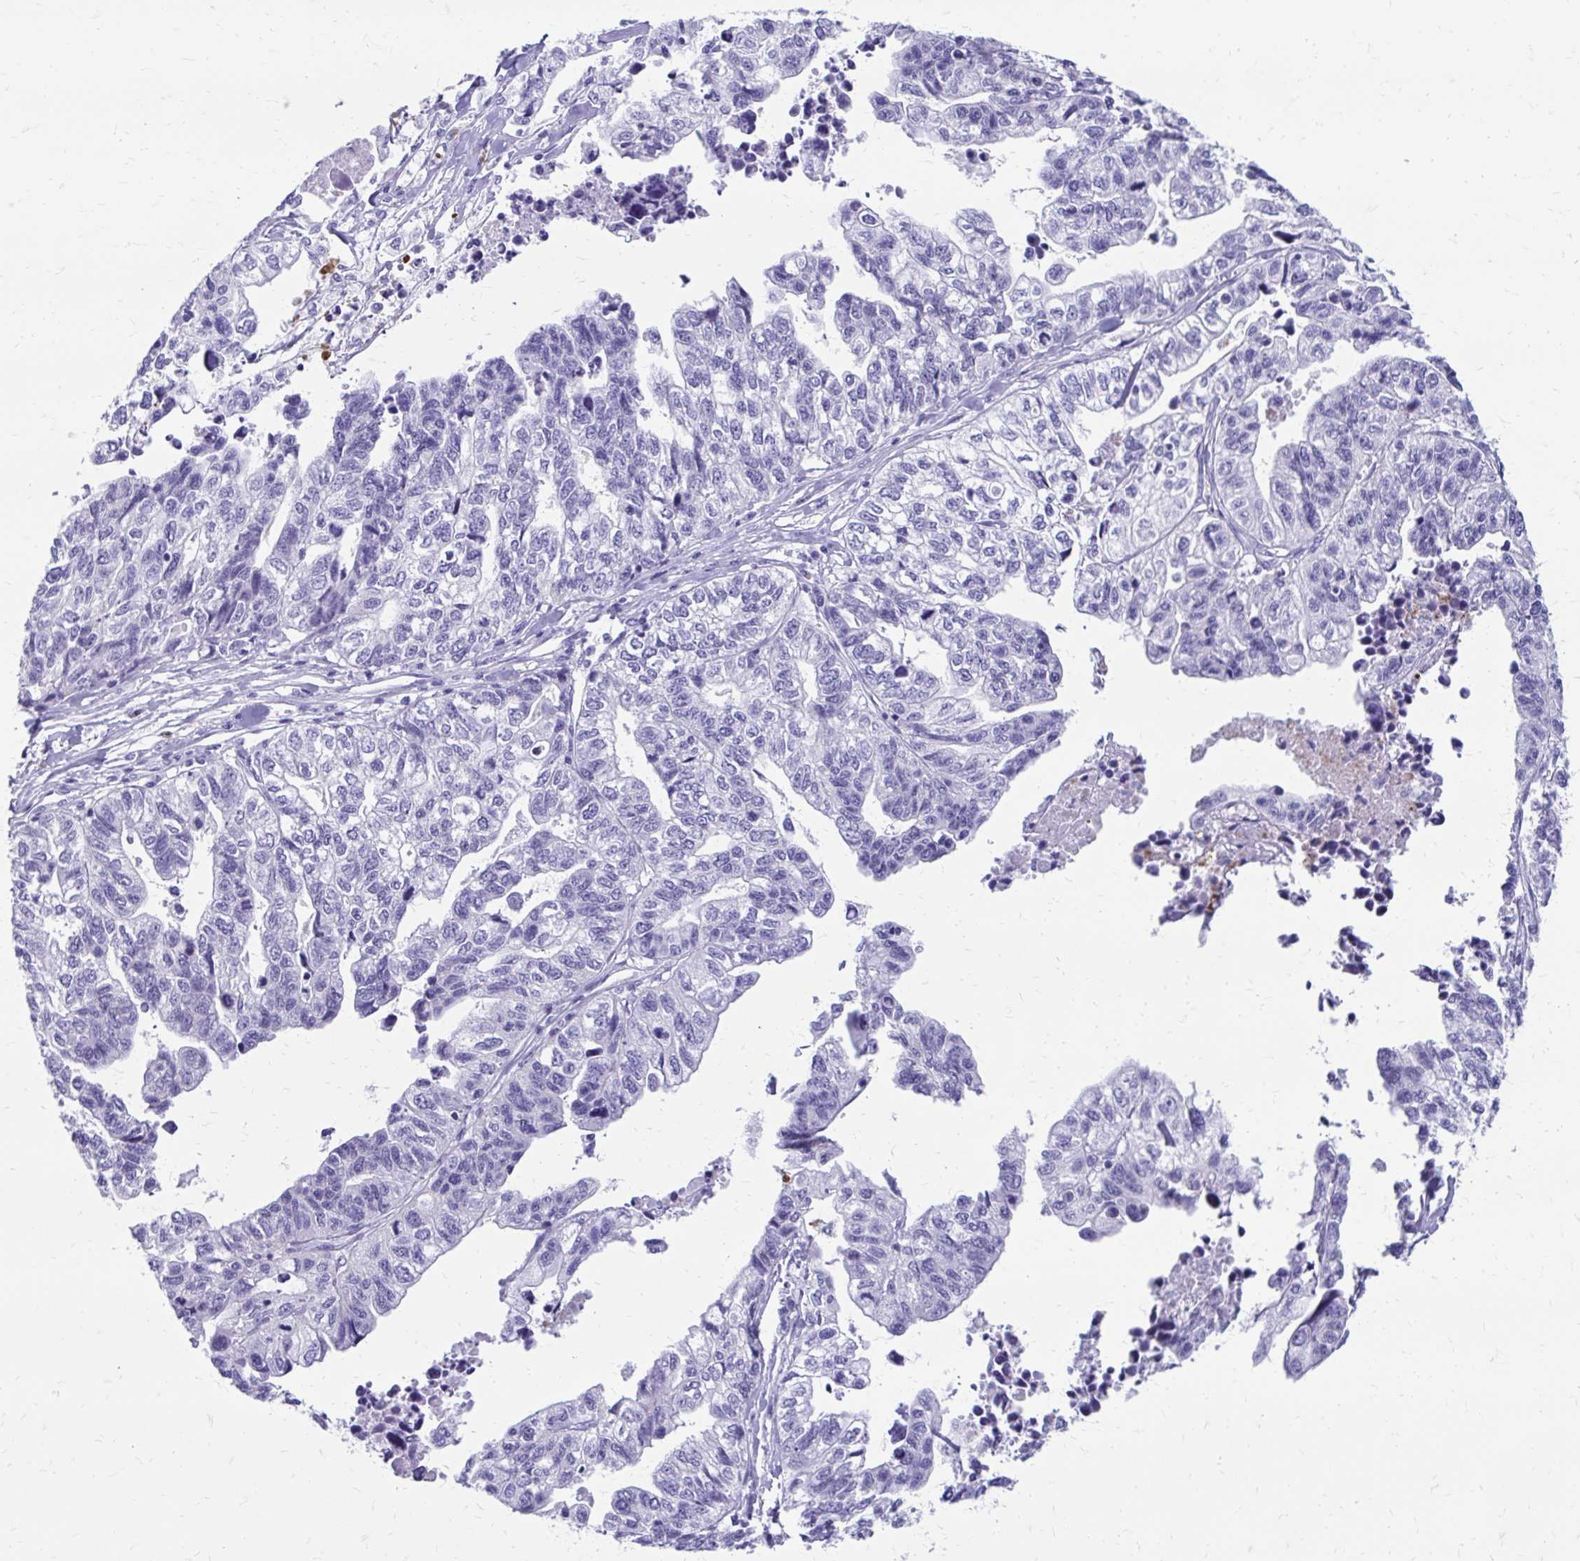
{"staining": {"intensity": "negative", "quantity": "none", "location": "none"}, "tissue": "stomach cancer", "cell_type": "Tumor cells", "image_type": "cancer", "snomed": [{"axis": "morphology", "description": "Adenocarcinoma, NOS"}, {"axis": "topography", "description": "Stomach, upper"}], "caption": "Tumor cells show no significant expression in stomach adenocarcinoma.", "gene": "SATL1", "patient": {"sex": "female", "age": 67}}